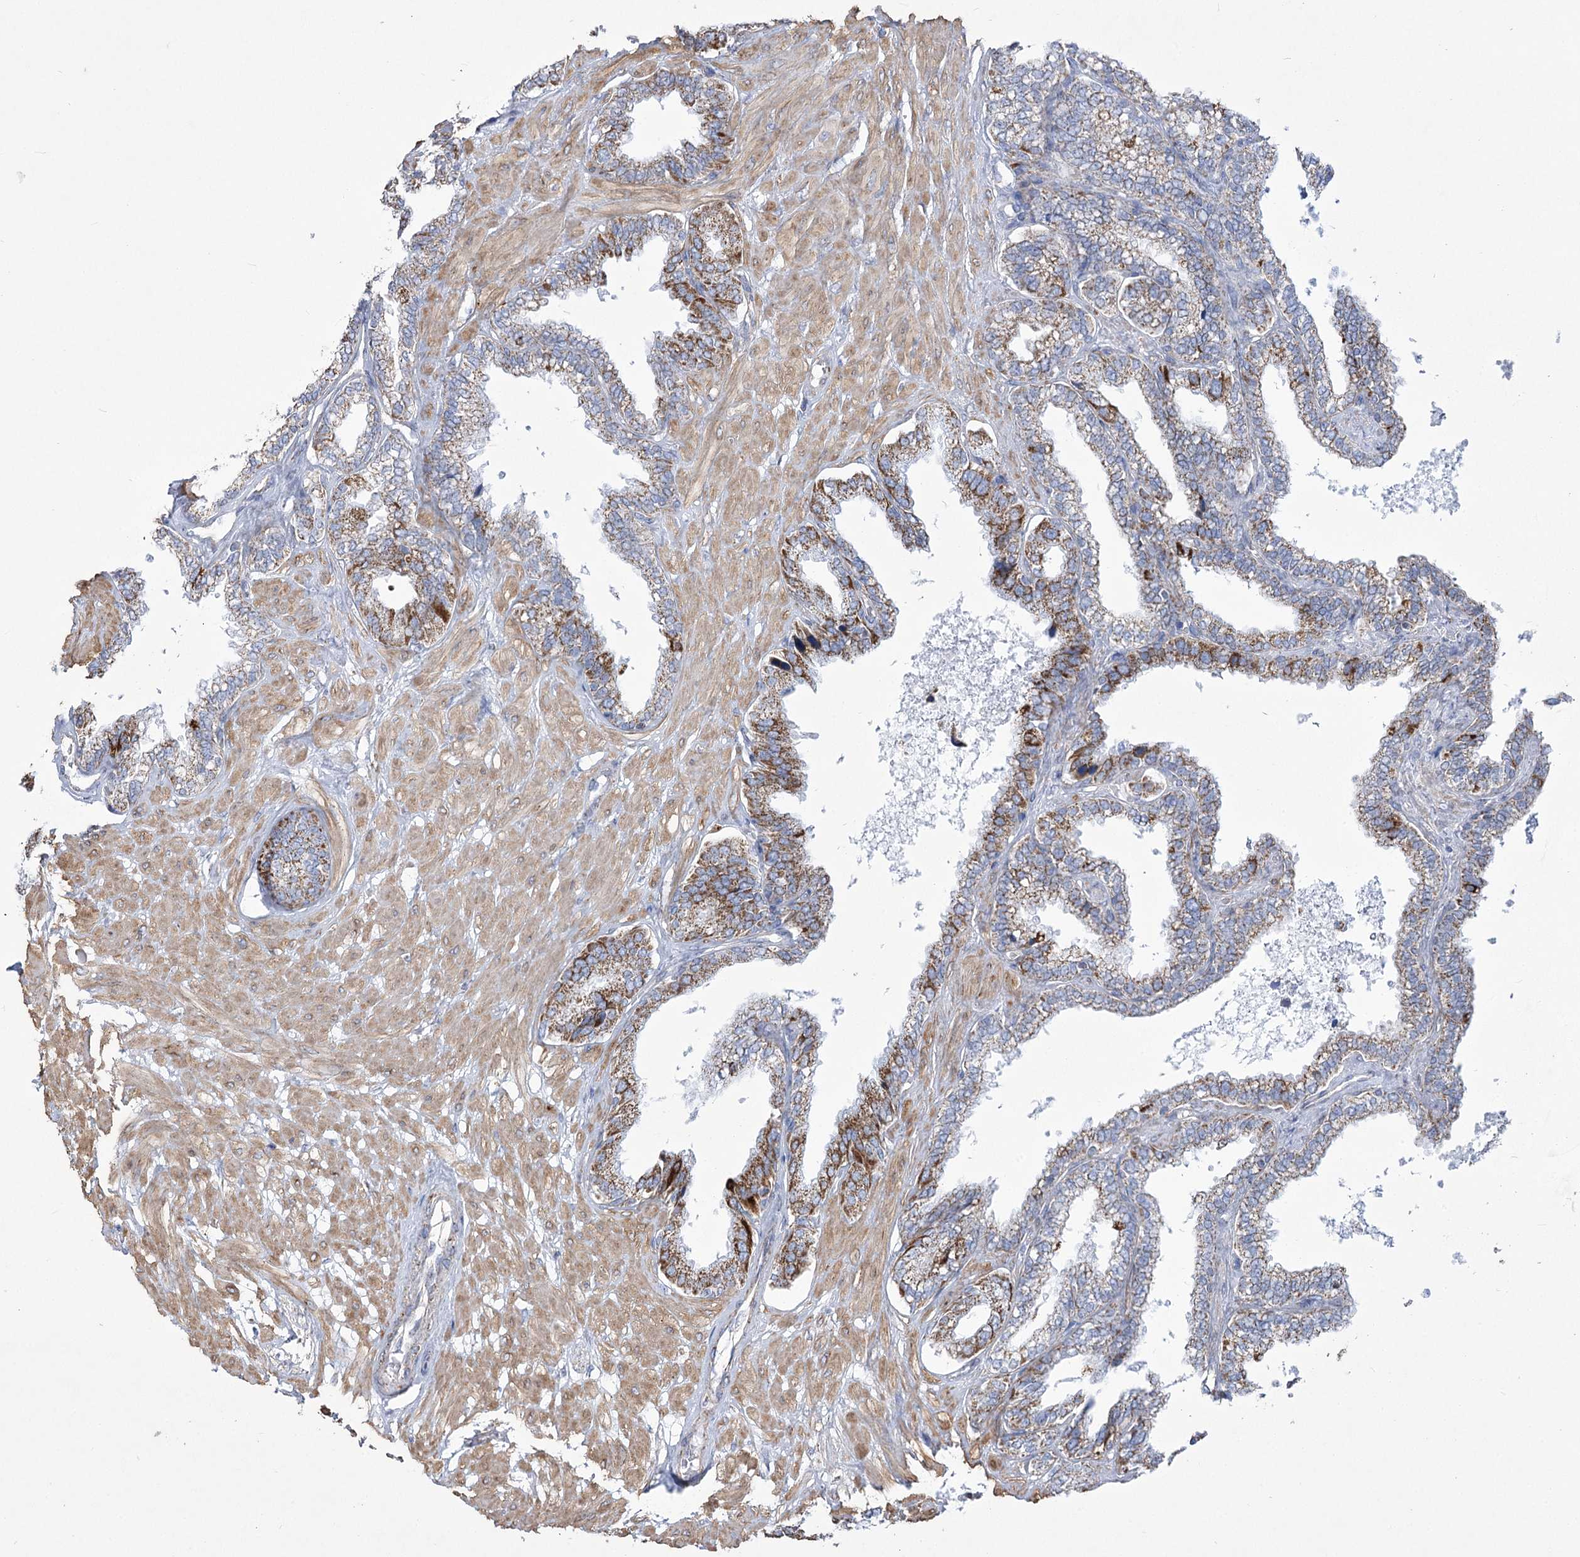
{"staining": {"intensity": "strong", "quantity": "25%-75%", "location": "cytoplasmic/membranous"}, "tissue": "seminal vesicle", "cell_type": "Glandular cells", "image_type": "normal", "snomed": [{"axis": "morphology", "description": "Normal tissue, NOS"}, {"axis": "topography", "description": "Seminal veicle"}], "caption": "DAB immunohistochemical staining of normal human seminal vesicle demonstrates strong cytoplasmic/membranous protein positivity in approximately 25%-75% of glandular cells.", "gene": "PDHB", "patient": {"sex": "male", "age": 46}}